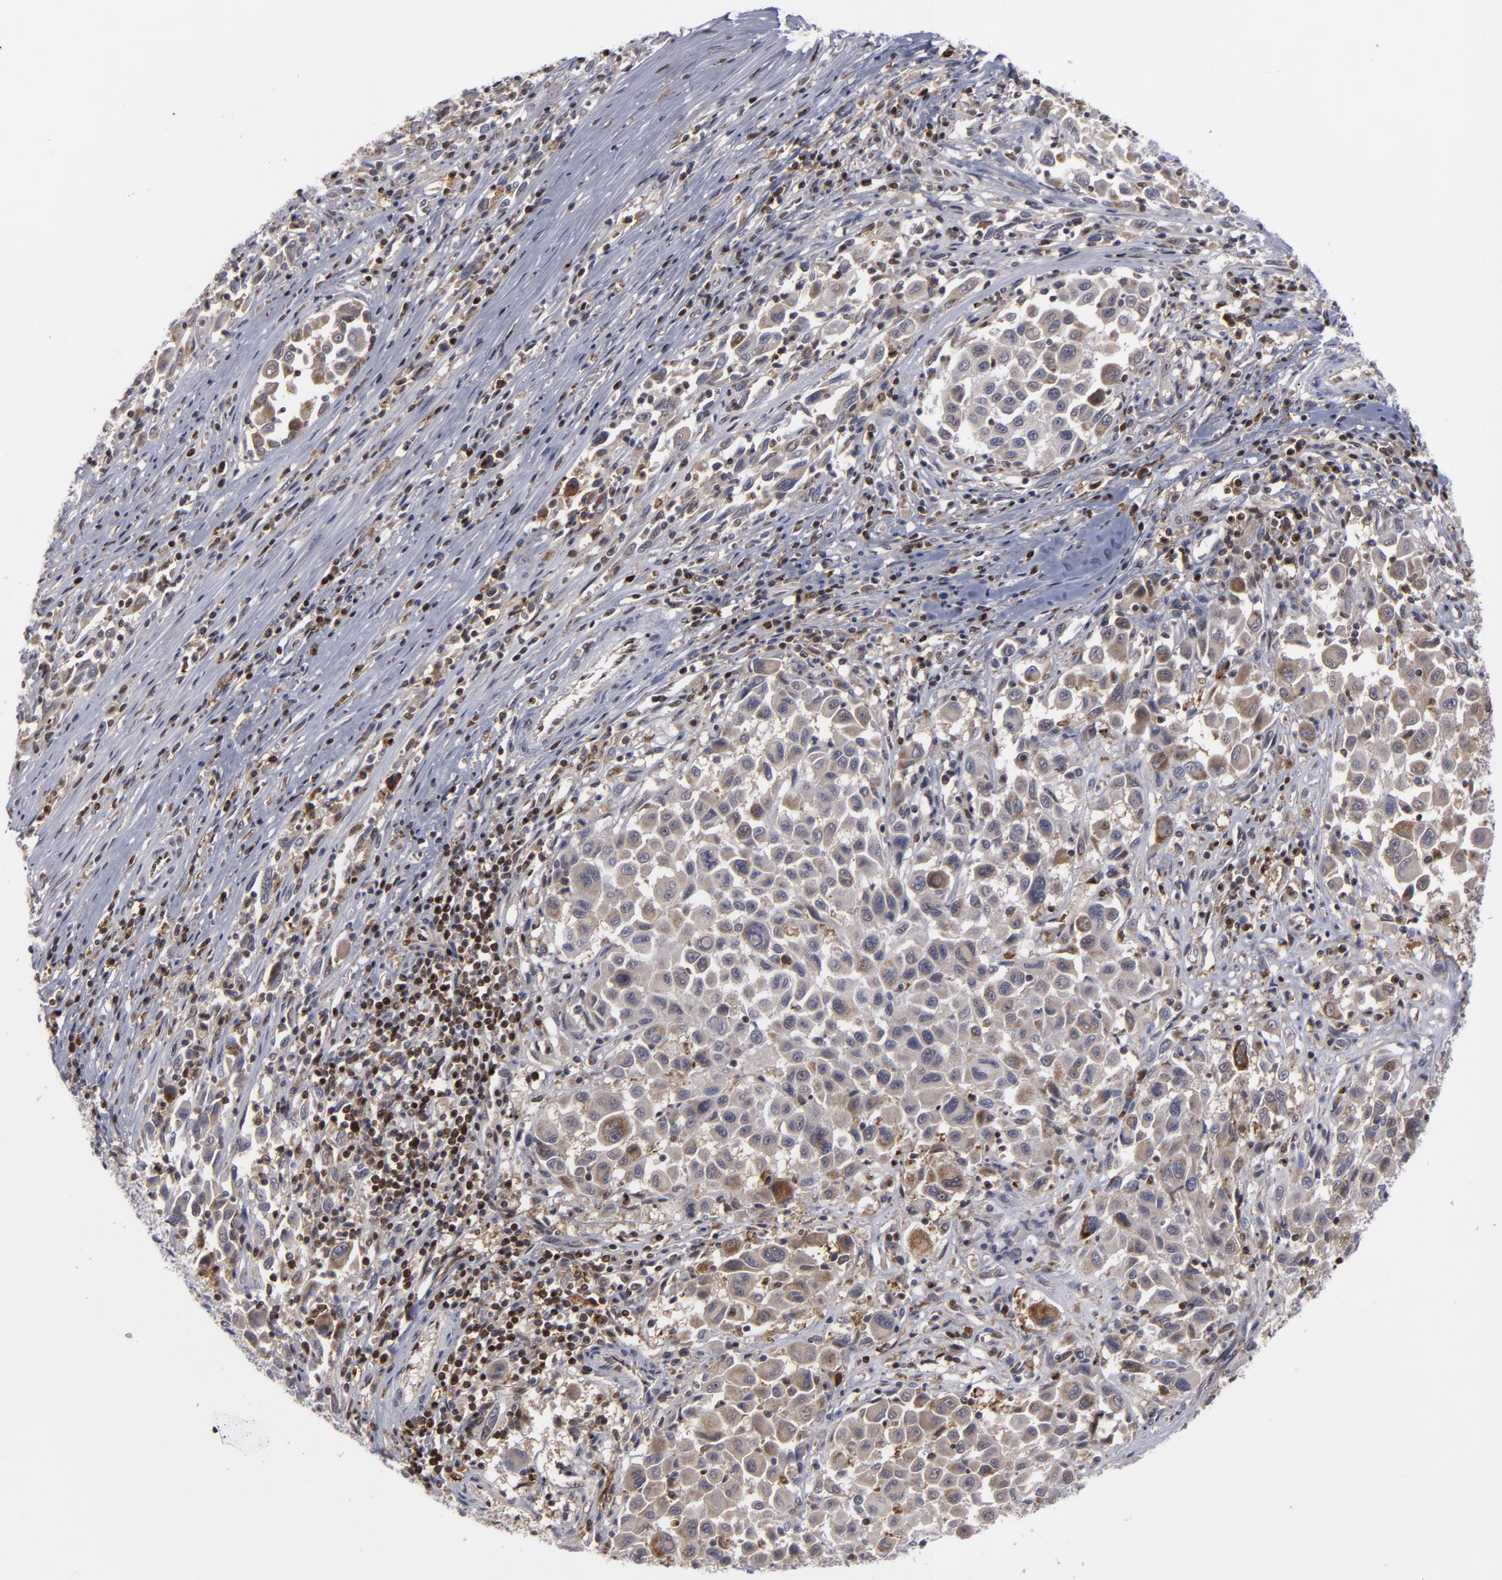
{"staining": {"intensity": "weak", "quantity": "25%-75%", "location": "cytoplasmic/membranous,nuclear"}, "tissue": "melanoma", "cell_type": "Tumor cells", "image_type": "cancer", "snomed": [{"axis": "morphology", "description": "Malignant melanoma, Metastatic site"}, {"axis": "topography", "description": "Lymph node"}], "caption": "Protein expression analysis of malignant melanoma (metastatic site) demonstrates weak cytoplasmic/membranous and nuclear staining in approximately 25%-75% of tumor cells.", "gene": "GSR", "patient": {"sex": "male", "age": 61}}